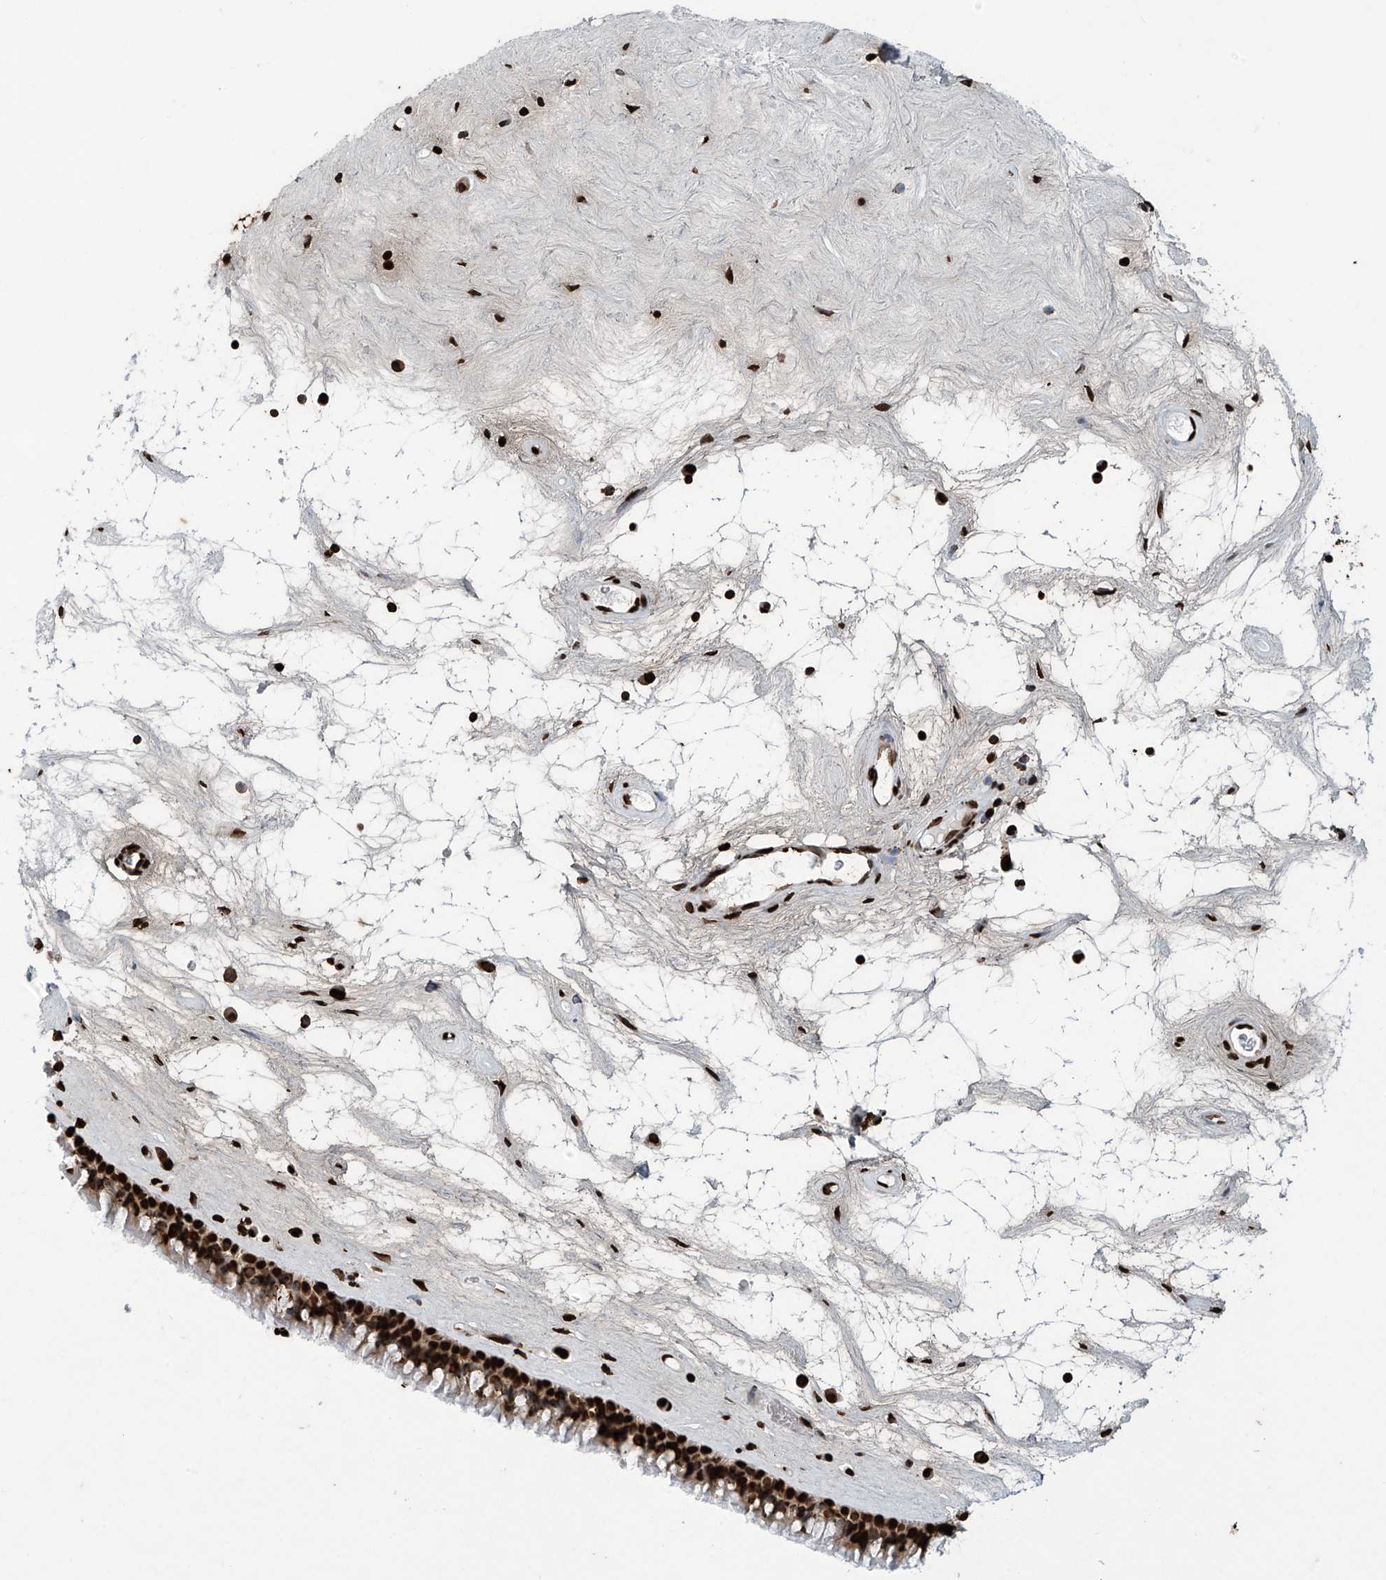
{"staining": {"intensity": "strong", "quantity": ">75%", "location": "nuclear"}, "tissue": "nasopharynx", "cell_type": "Respiratory epithelial cells", "image_type": "normal", "snomed": [{"axis": "morphology", "description": "Normal tissue, NOS"}, {"axis": "topography", "description": "Nasopharynx"}], "caption": "The micrograph reveals a brown stain indicating the presence of a protein in the nuclear of respiratory epithelial cells in nasopharynx. The protein is stained brown, and the nuclei are stained in blue (DAB (3,3'-diaminobenzidine) IHC with brightfield microscopy, high magnification).", "gene": "H3", "patient": {"sex": "male", "age": 64}}